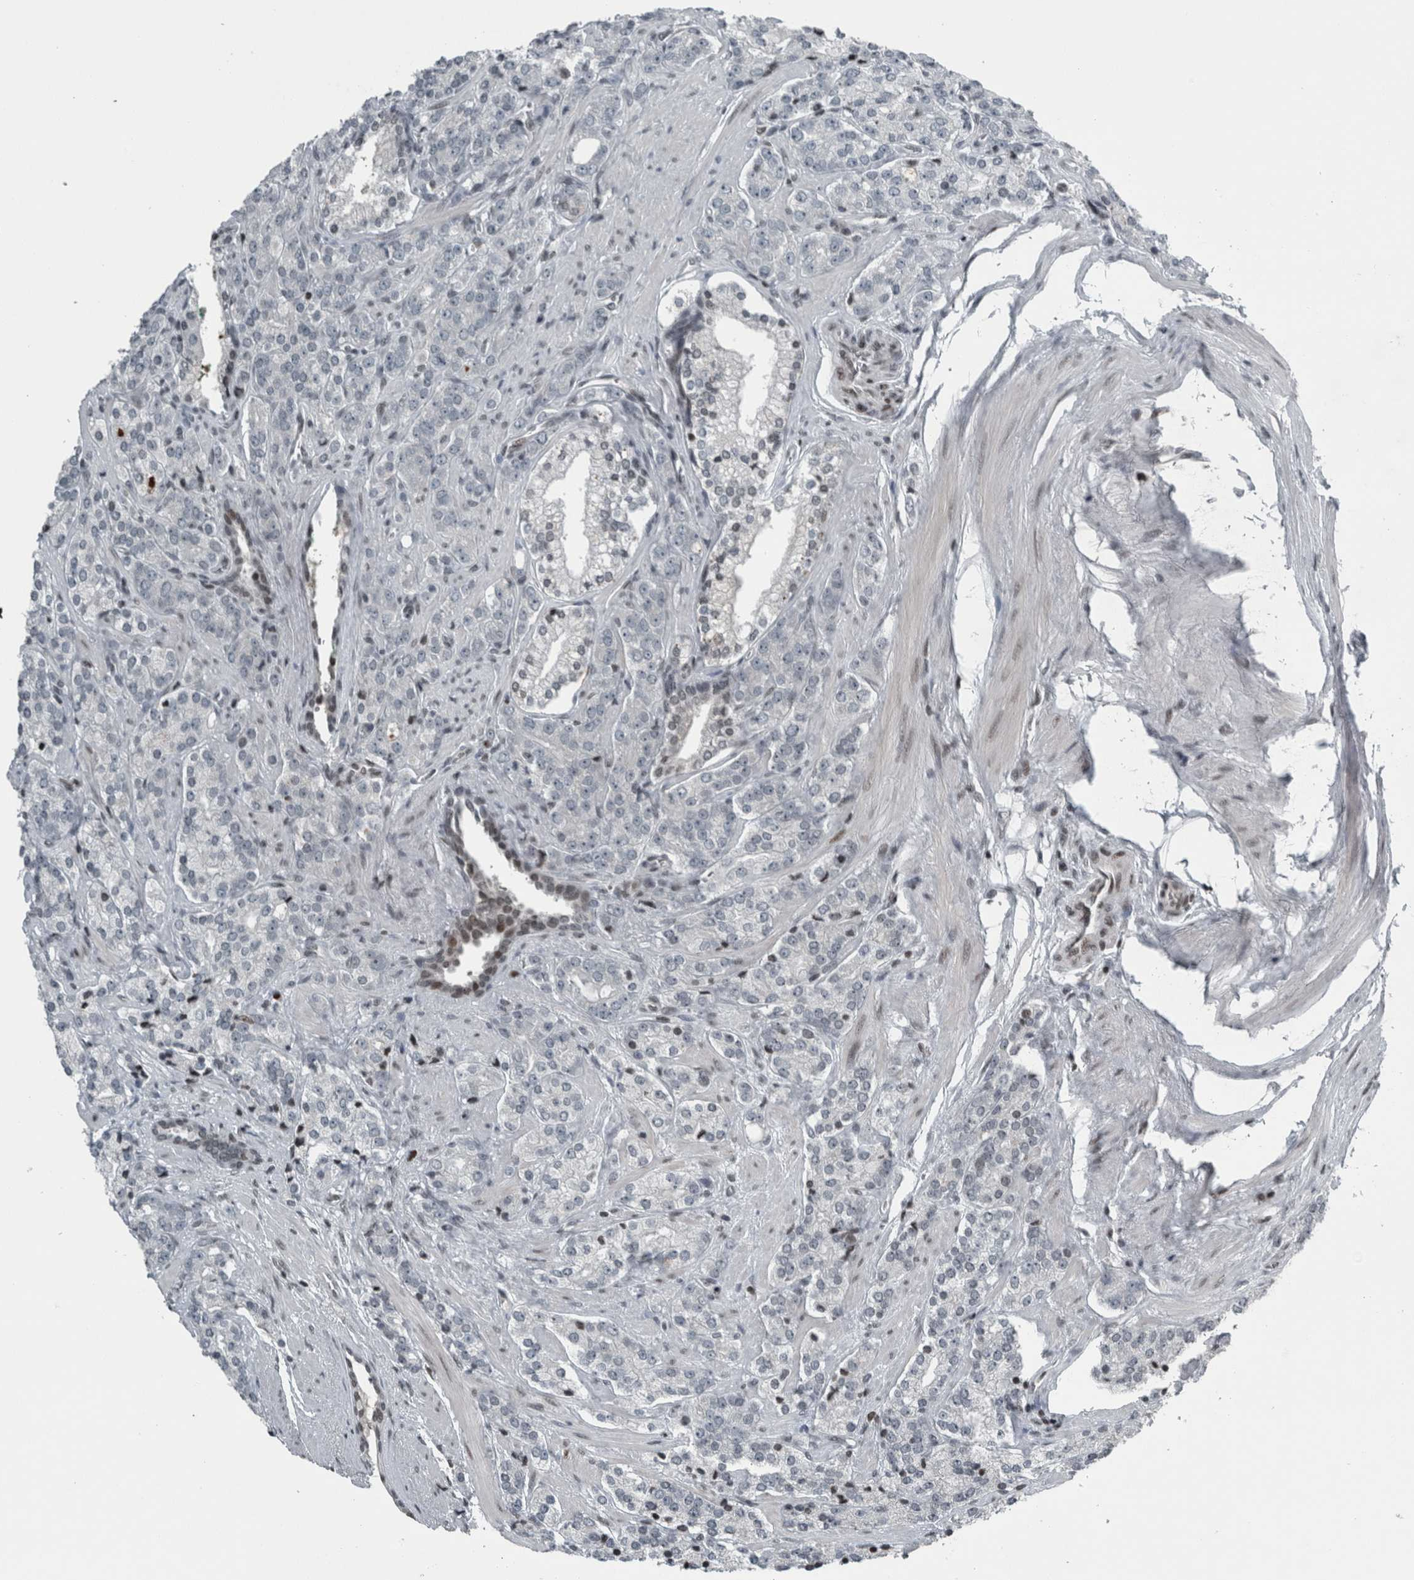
{"staining": {"intensity": "negative", "quantity": "none", "location": "none"}, "tissue": "prostate cancer", "cell_type": "Tumor cells", "image_type": "cancer", "snomed": [{"axis": "morphology", "description": "Adenocarcinoma, High grade"}, {"axis": "topography", "description": "Prostate"}], "caption": "This is a histopathology image of immunohistochemistry staining of prostate cancer (adenocarcinoma (high-grade)), which shows no positivity in tumor cells. (Immunohistochemistry (ihc), brightfield microscopy, high magnification).", "gene": "UNC50", "patient": {"sex": "male", "age": 71}}